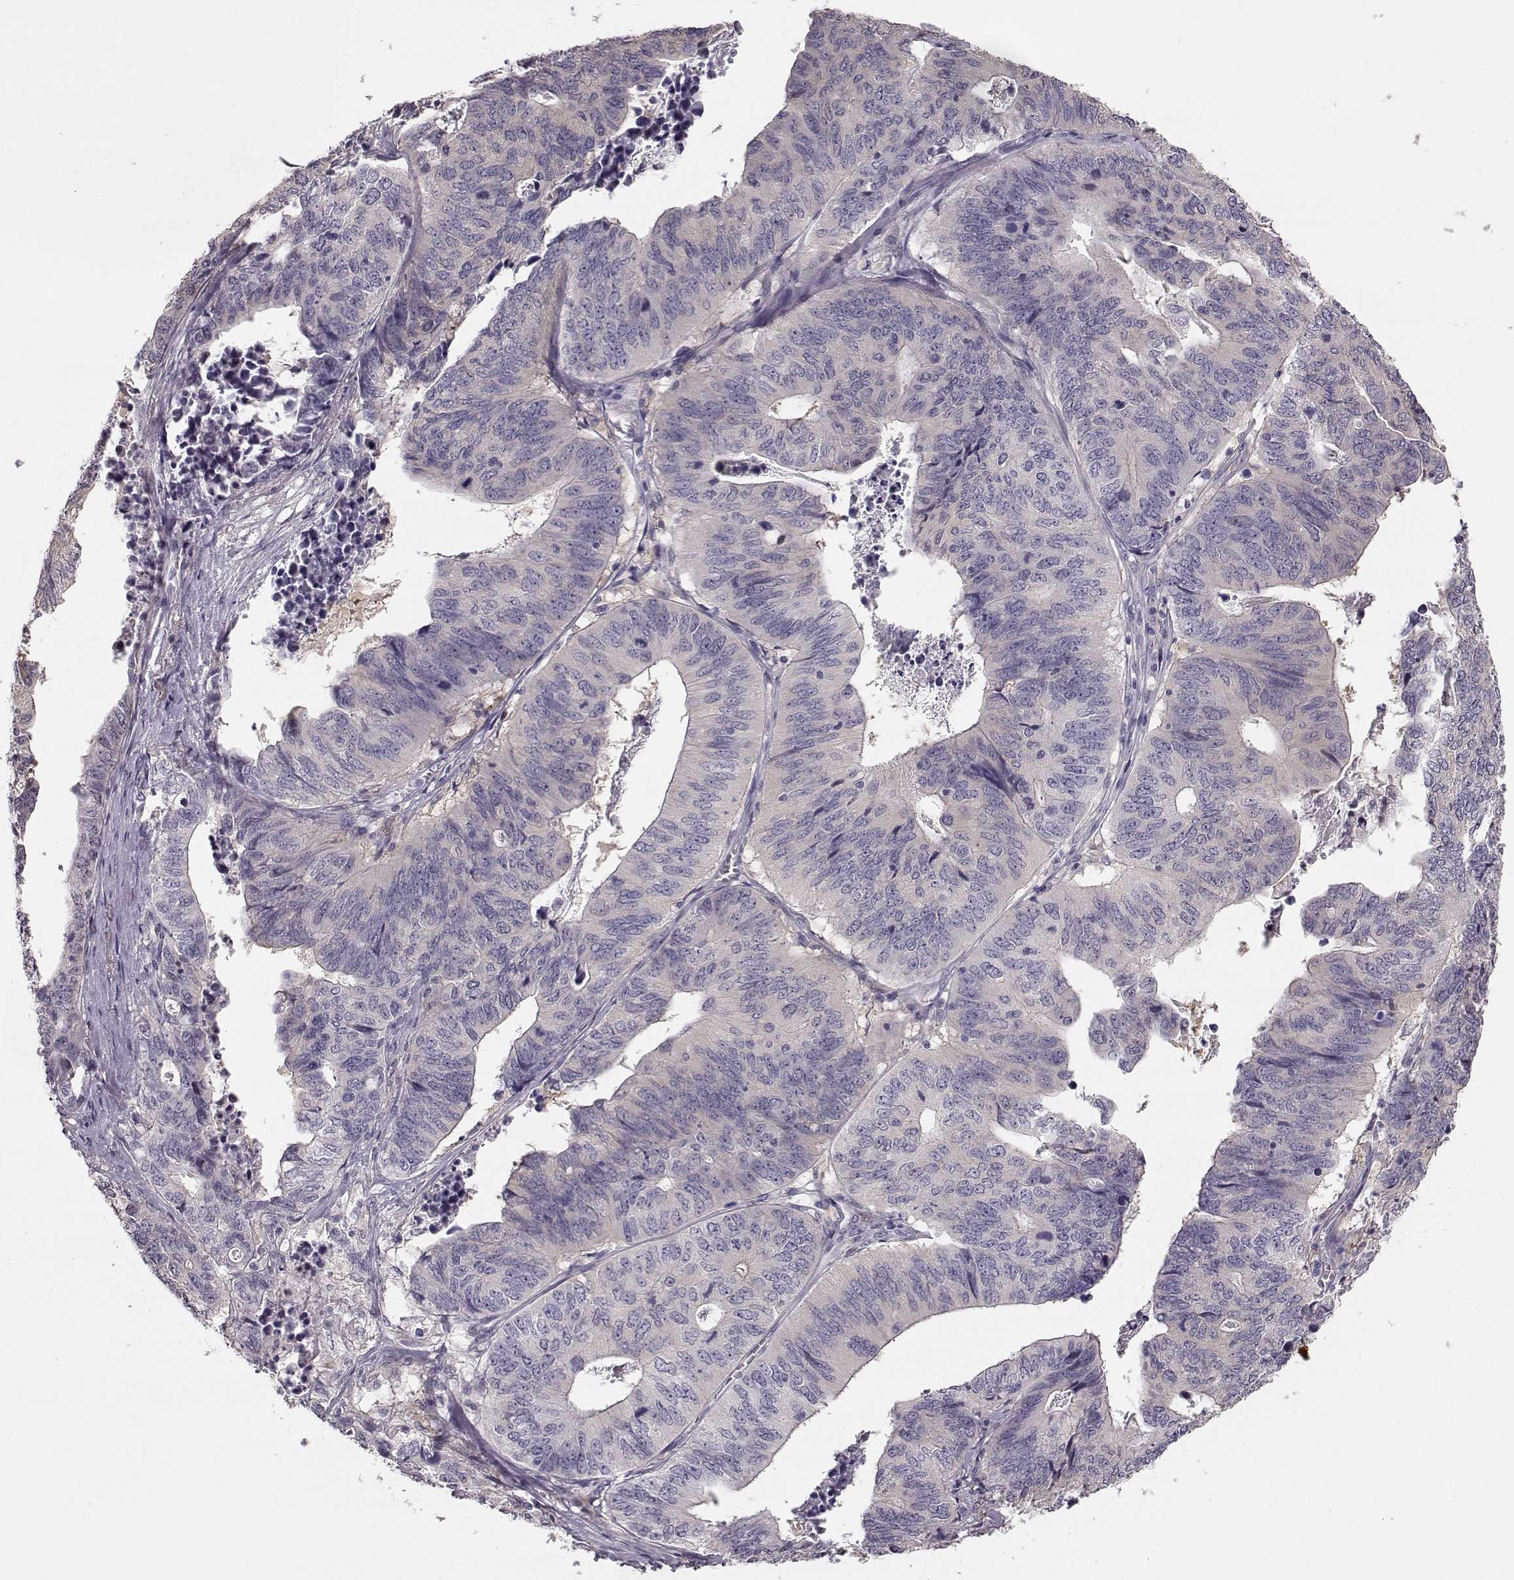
{"staining": {"intensity": "negative", "quantity": "none", "location": "none"}, "tissue": "stomach cancer", "cell_type": "Tumor cells", "image_type": "cancer", "snomed": [{"axis": "morphology", "description": "Adenocarcinoma, NOS"}, {"axis": "topography", "description": "Stomach, upper"}], "caption": "DAB (3,3'-diaminobenzidine) immunohistochemical staining of stomach cancer reveals no significant expression in tumor cells.", "gene": "GPR50", "patient": {"sex": "female", "age": 67}}